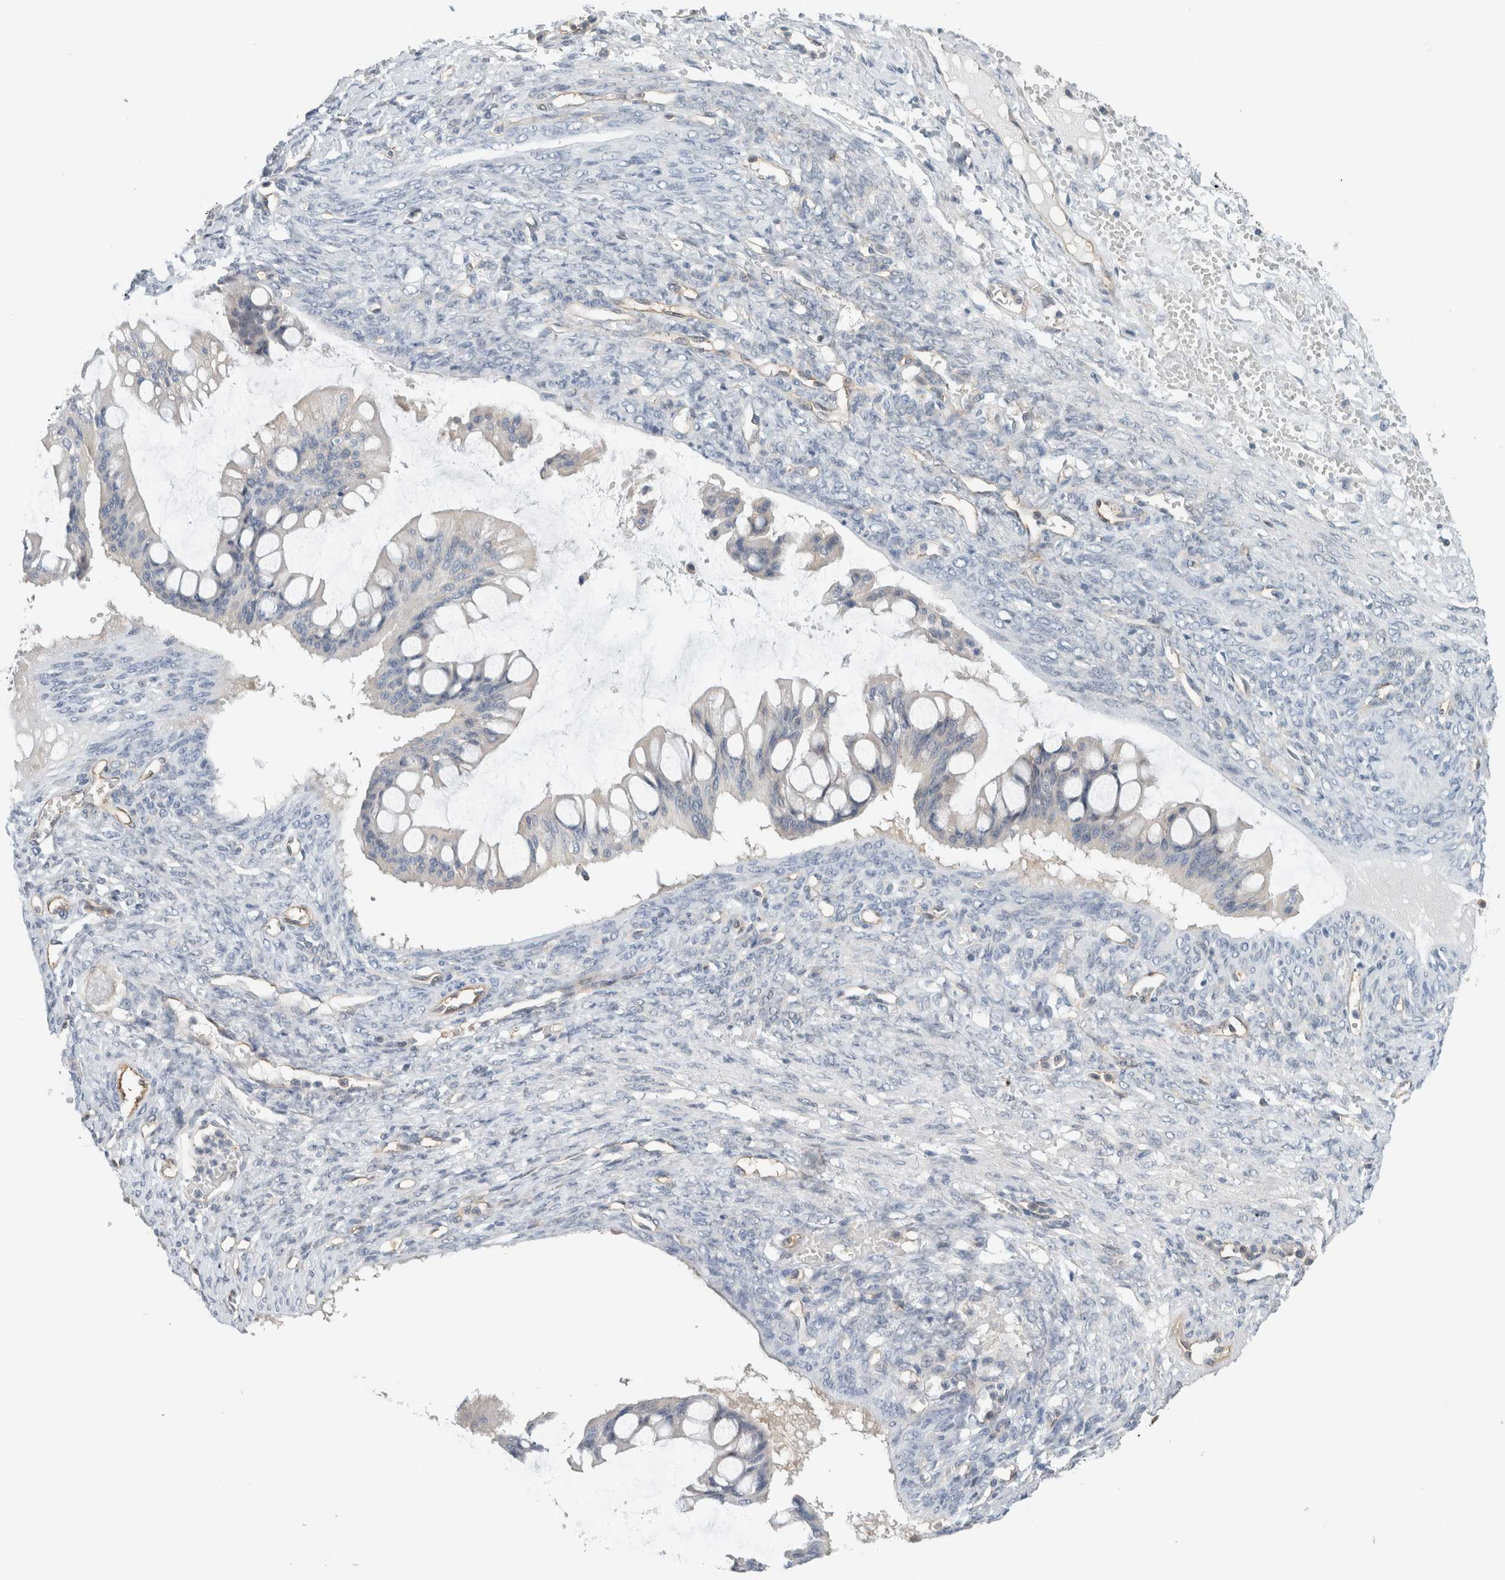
{"staining": {"intensity": "negative", "quantity": "none", "location": "none"}, "tissue": "ovarian cancer", "cell_type": "Tumor cells", "image_type": "cancer", "snomed": [{"axis": "morphology", "description": "Cystadenocarcinoma, mucinous, NOS"}, {"axis": "topography", "description": "Ovary"}], "caption": "Immunohistochemistry (IHC) of human mucinous cystadenocarcinoma (ovarian) shows no staining in tumor cells.", "gene": "PFDN4", "patient": {"sex": "female", "age": 73}}